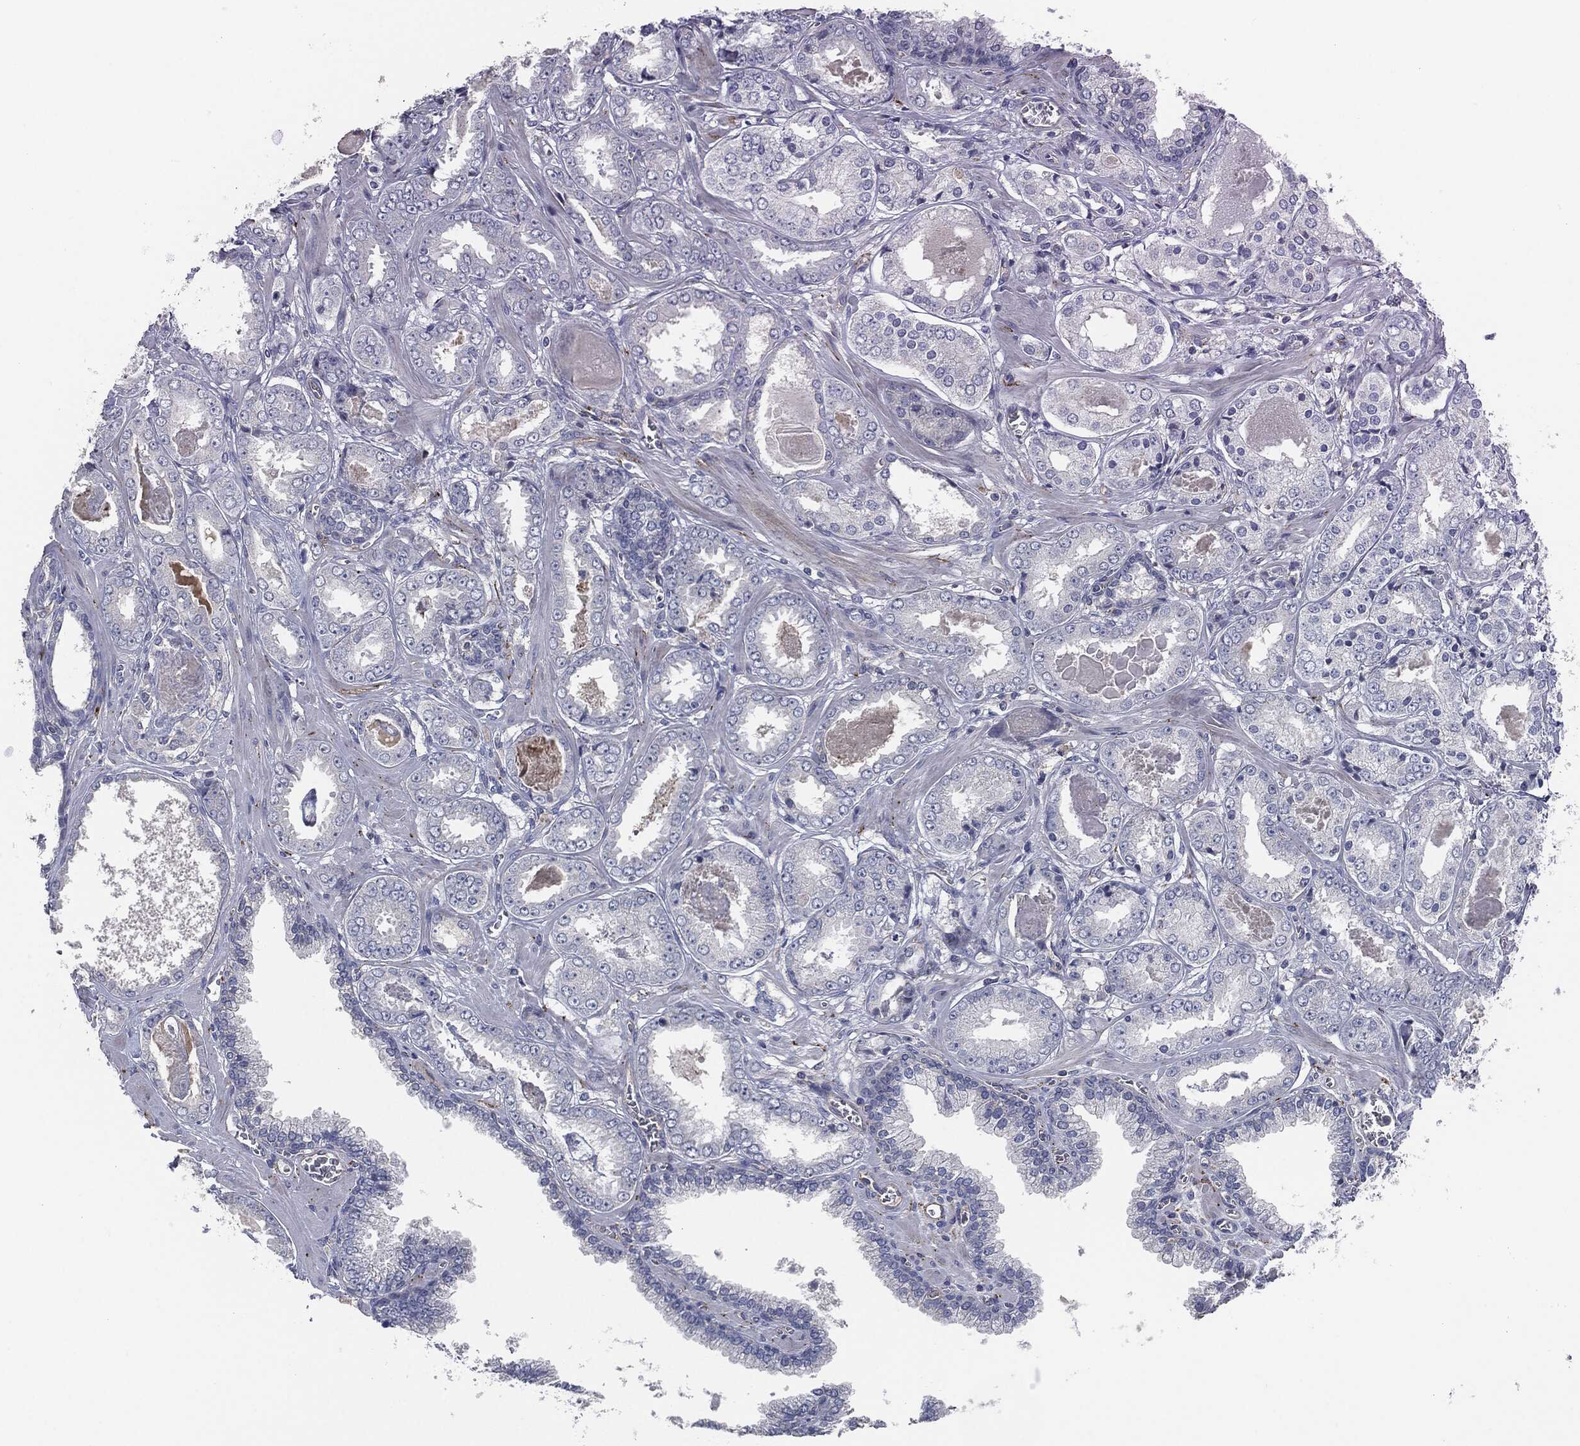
{"staining": {"intensity": "negative", "quantity": "none", "location": "none"}, "tissue": "prostate cancer", "cell_type": "Tumor cells", "image_type": "cancer", "snomed": [{"axis": "morphology", "description": "Adenocarcinoma, NOS"}, {"axis": "topography", "description": "Prostate"}], "caption": "This is an immunohistochemistry (IHC) histopathology image of prostate cancer. There is no staining in tumor cells.", "gene": "CD27", "patient": {"sex": "male", "age": 56}}